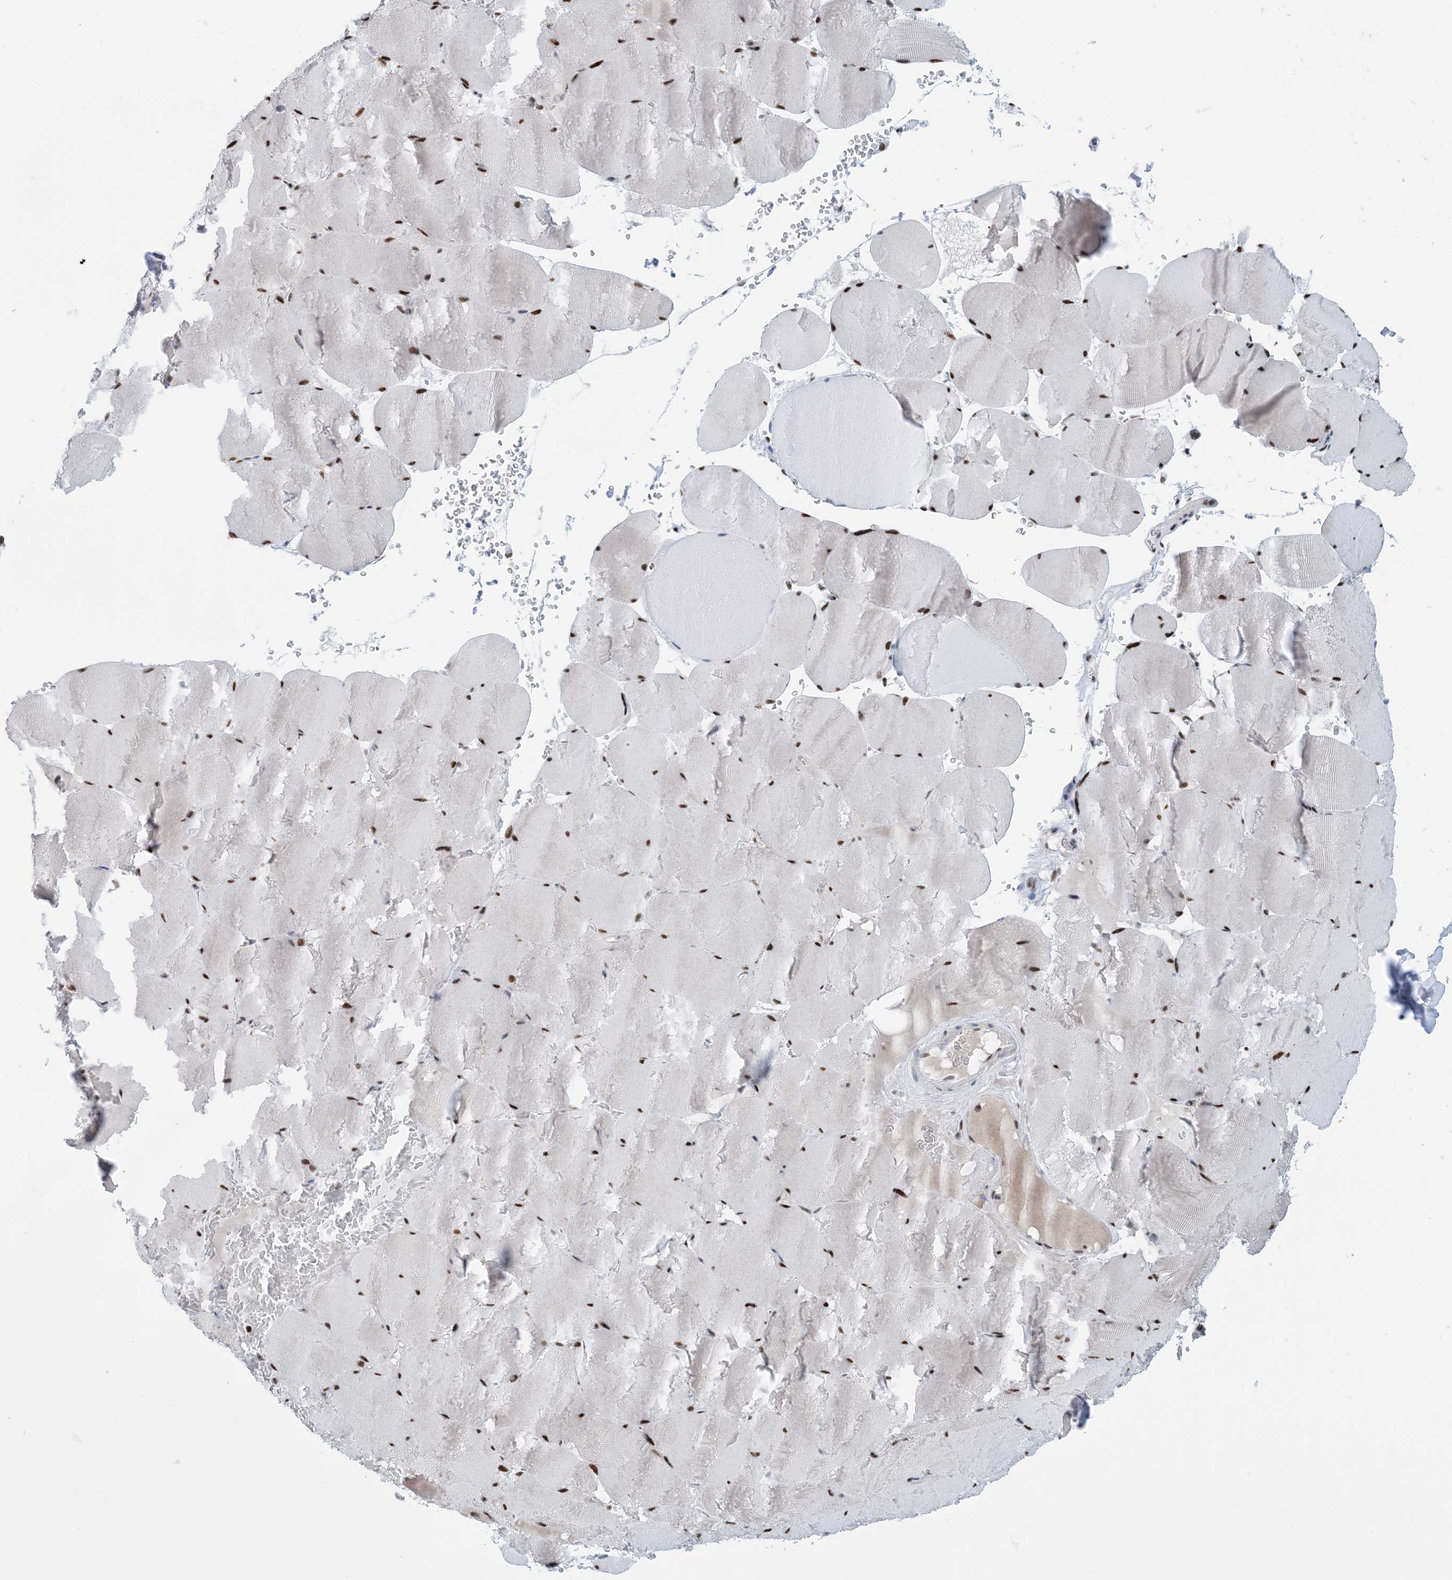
{"staining": {"intensity": "moderate", "quantity": ">75%", "location": "nuclear"}, "tissue": "skeletal muscle", "cell_type": "Myocytes", "image_type": "normal", "snomed": [{"axis": "morphology", "description": "Normal tissue, NOS"}, {"axis": "topography", "description": "Skeletal muscle"}, {"axis": "topography", "description": "Head-Neck"}], "caption": "Immunohistochemistry (IHC) of benign human skeletal muscle demonstrates medium levels of moderate nuclear positivity in about >75% of myocytes.", "gene": "HEMK1", "patient": {"sex": "male", "age": 66}}